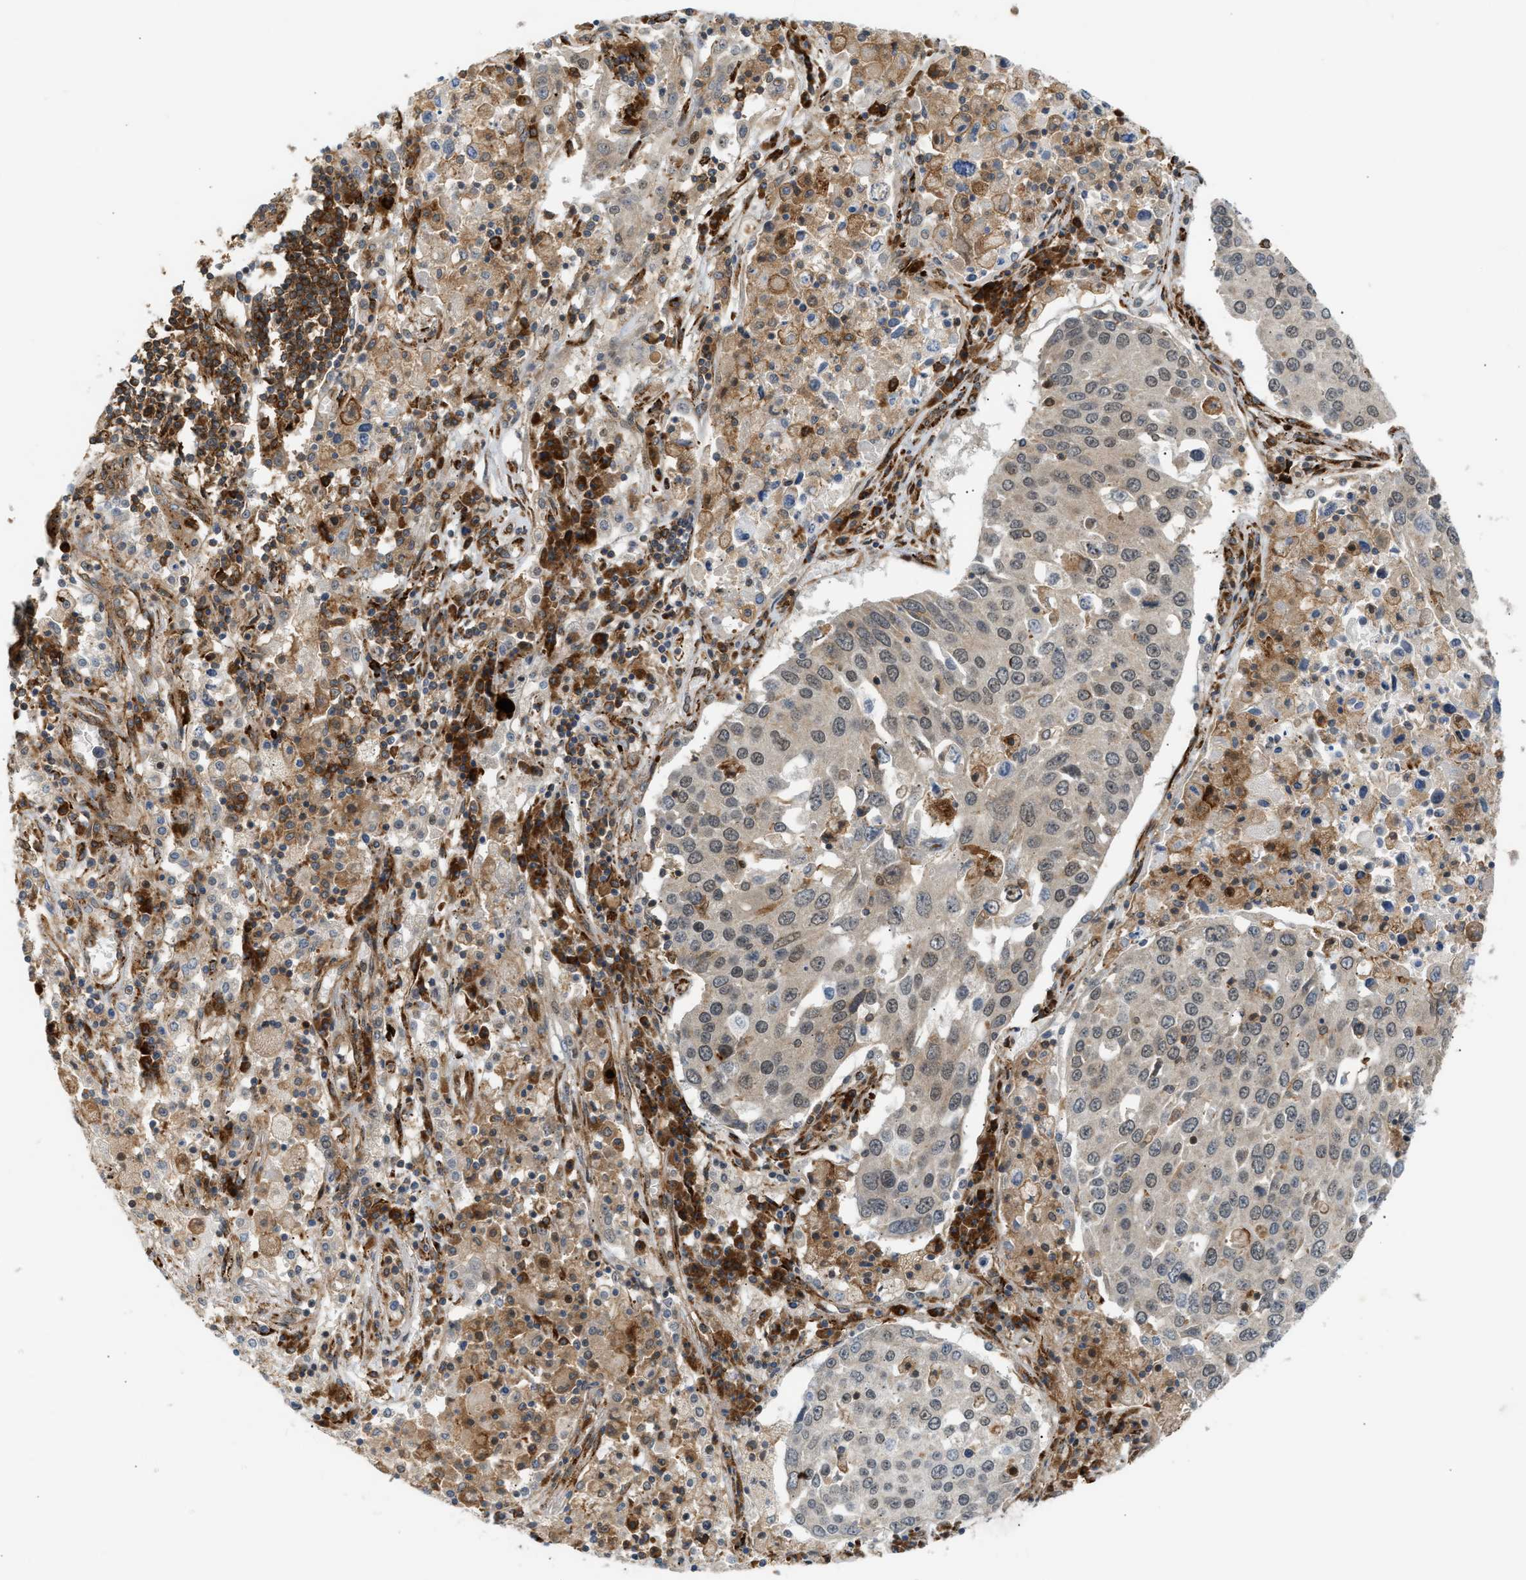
{"staining": {"intensity": "weak", "quantity": ">75%", "location": "nuclear"}, "tissue": "lung cancer", "cell_type": "Tumor cells", "image_type": "cancer", "snomed": [{"axis": "morphology", "description": "Squamous cell carcinoma, NOS"}, {"axis": "topography", "description": "Lung"}], "caption": "IHC micrograph of lung cancer (squamous cell carcinoma) stained for a protein (brown), which reveals low levels of weak nuclear staining in approximately >75% of tumor cells.", "gene": "PLCG2", "patient": {"sex": "male", "age": 65}}